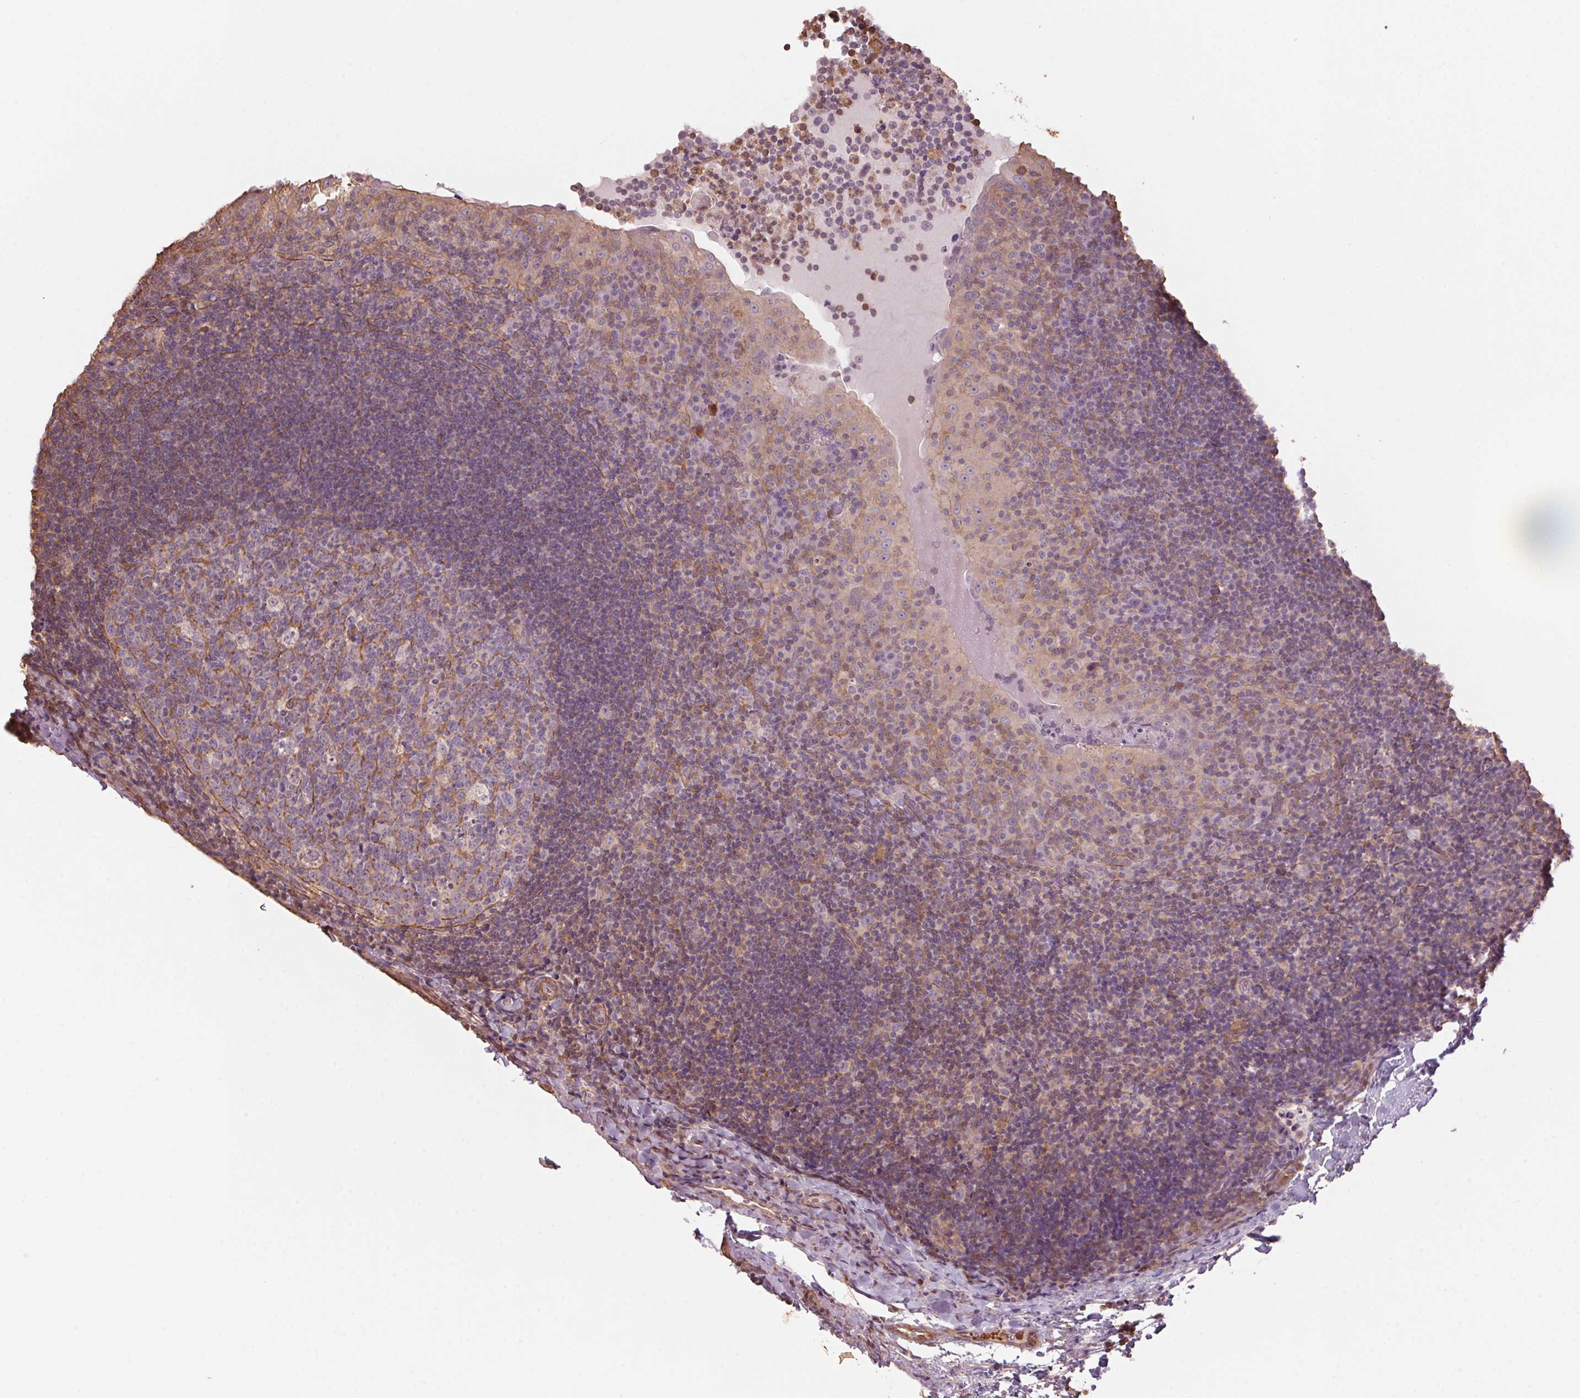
{"staining": {"intensity": "negative", "quantity": "none", "location": "none"}, "tissue": "tonsil", "cell_type": "Germinal center cells", "image_type": "normal", "snomed": [{"axis": "morphology", "description": "Normal tissue, NOS"}, {"axis": "topography", "description": "Tonsil"}], "caption": "Tonsil stained for a protein using immunohistochemistry shows no positivity germinal center cells.", "gene": "QDPR", "patient": {"sex": "male", "age": 17}}